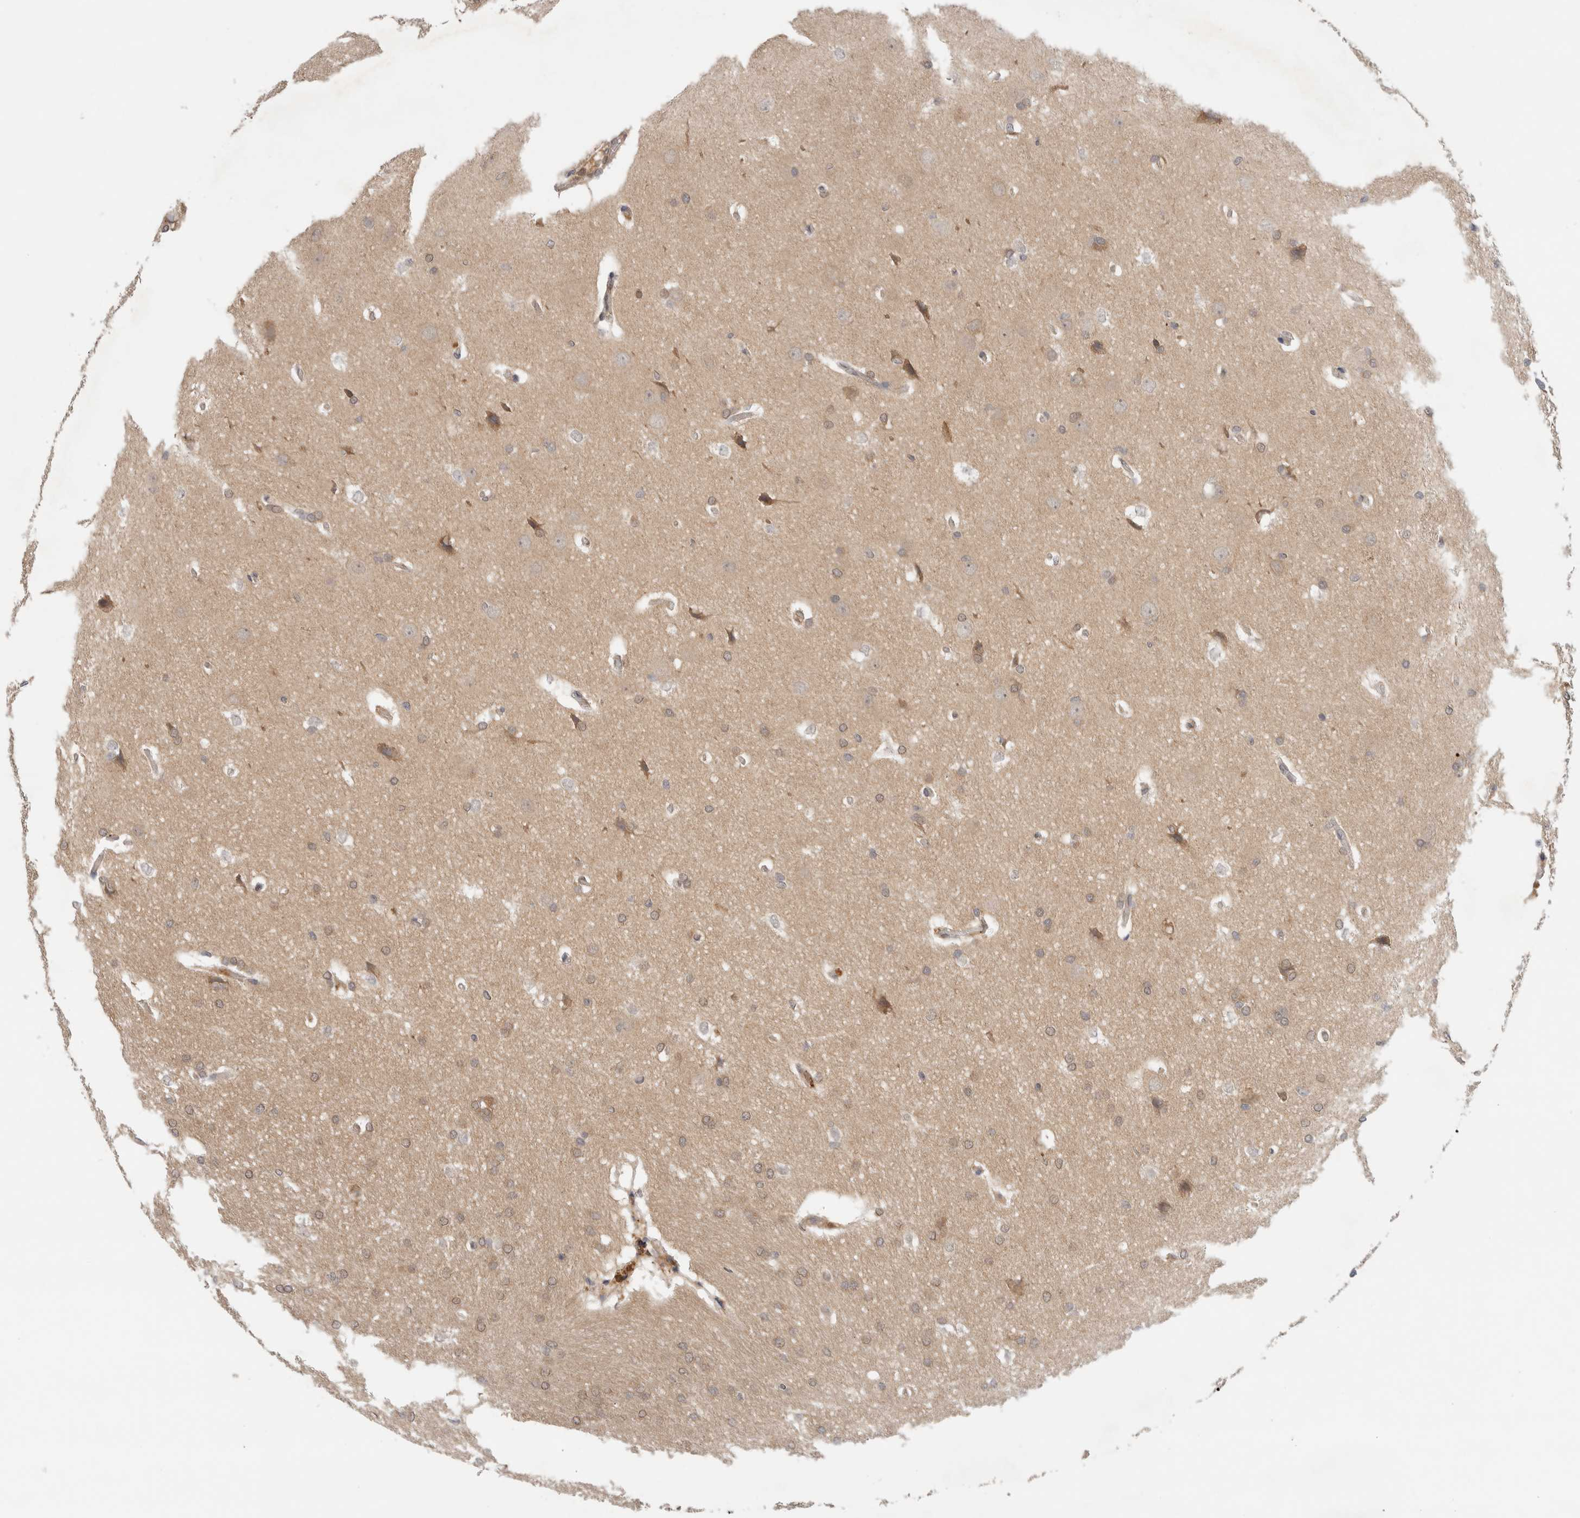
{"staining": {"intensity": "weak", "quantity": "25%-75%", "location": "cytoplasmic/membranous"}, "tissue": "glioma", "cell_type": "Tumor cells", "image_type": "cancer", "snomed": [{"axis": "morphology", "description": "Glioma, malignant, Low grade"}, {"axis": "topography", "description": "Brain"}], "caption": "An IHC histopathology image of tumor tissue is shown. Protein staining in brown highlights weak cytoplasmic/membranous positivity in malignant glioma (low-grade) within tumor cells.", "gene": "SGK1", "patient": {"sex": "female", "age": 37}}